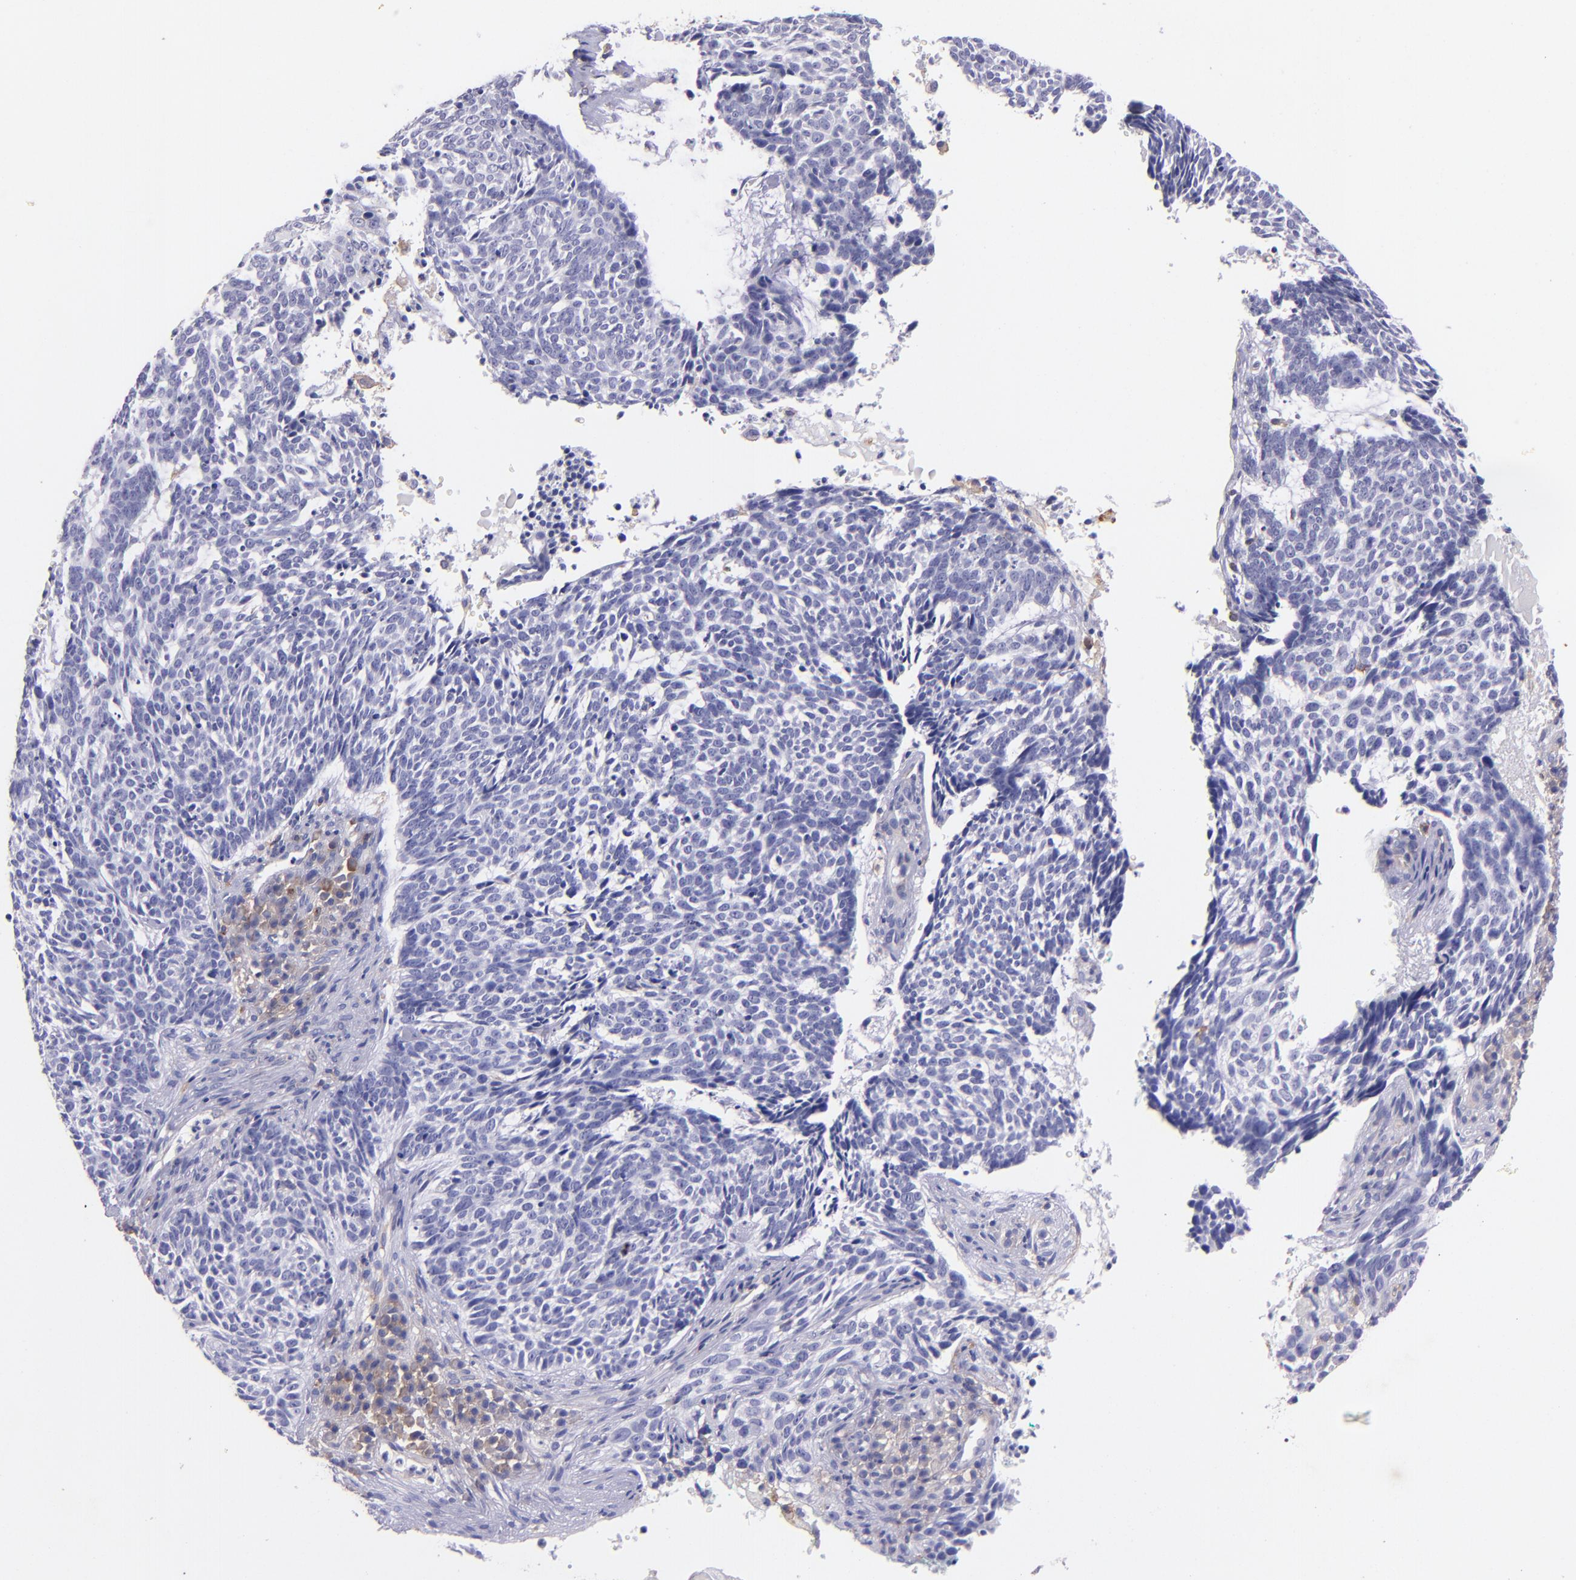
{"staining": {"intensity": "negative", "quantity": "none", "location": "none"}, "tissue": "skin cancer", "cell_type": "Tumor cells", "image_type": "cancer", "snomed": [{"axis": "morphology", "description": "Basal cell carcinoma"}, {"axis": "topography", "description": "Skin"}], "caption": "This is a photomicrograph of IHC staining of skin basal cell carcinoma, which shows no positivity in tumor cells.", "gene": "RET", "patient": {"sex": "female", "age": 89}}